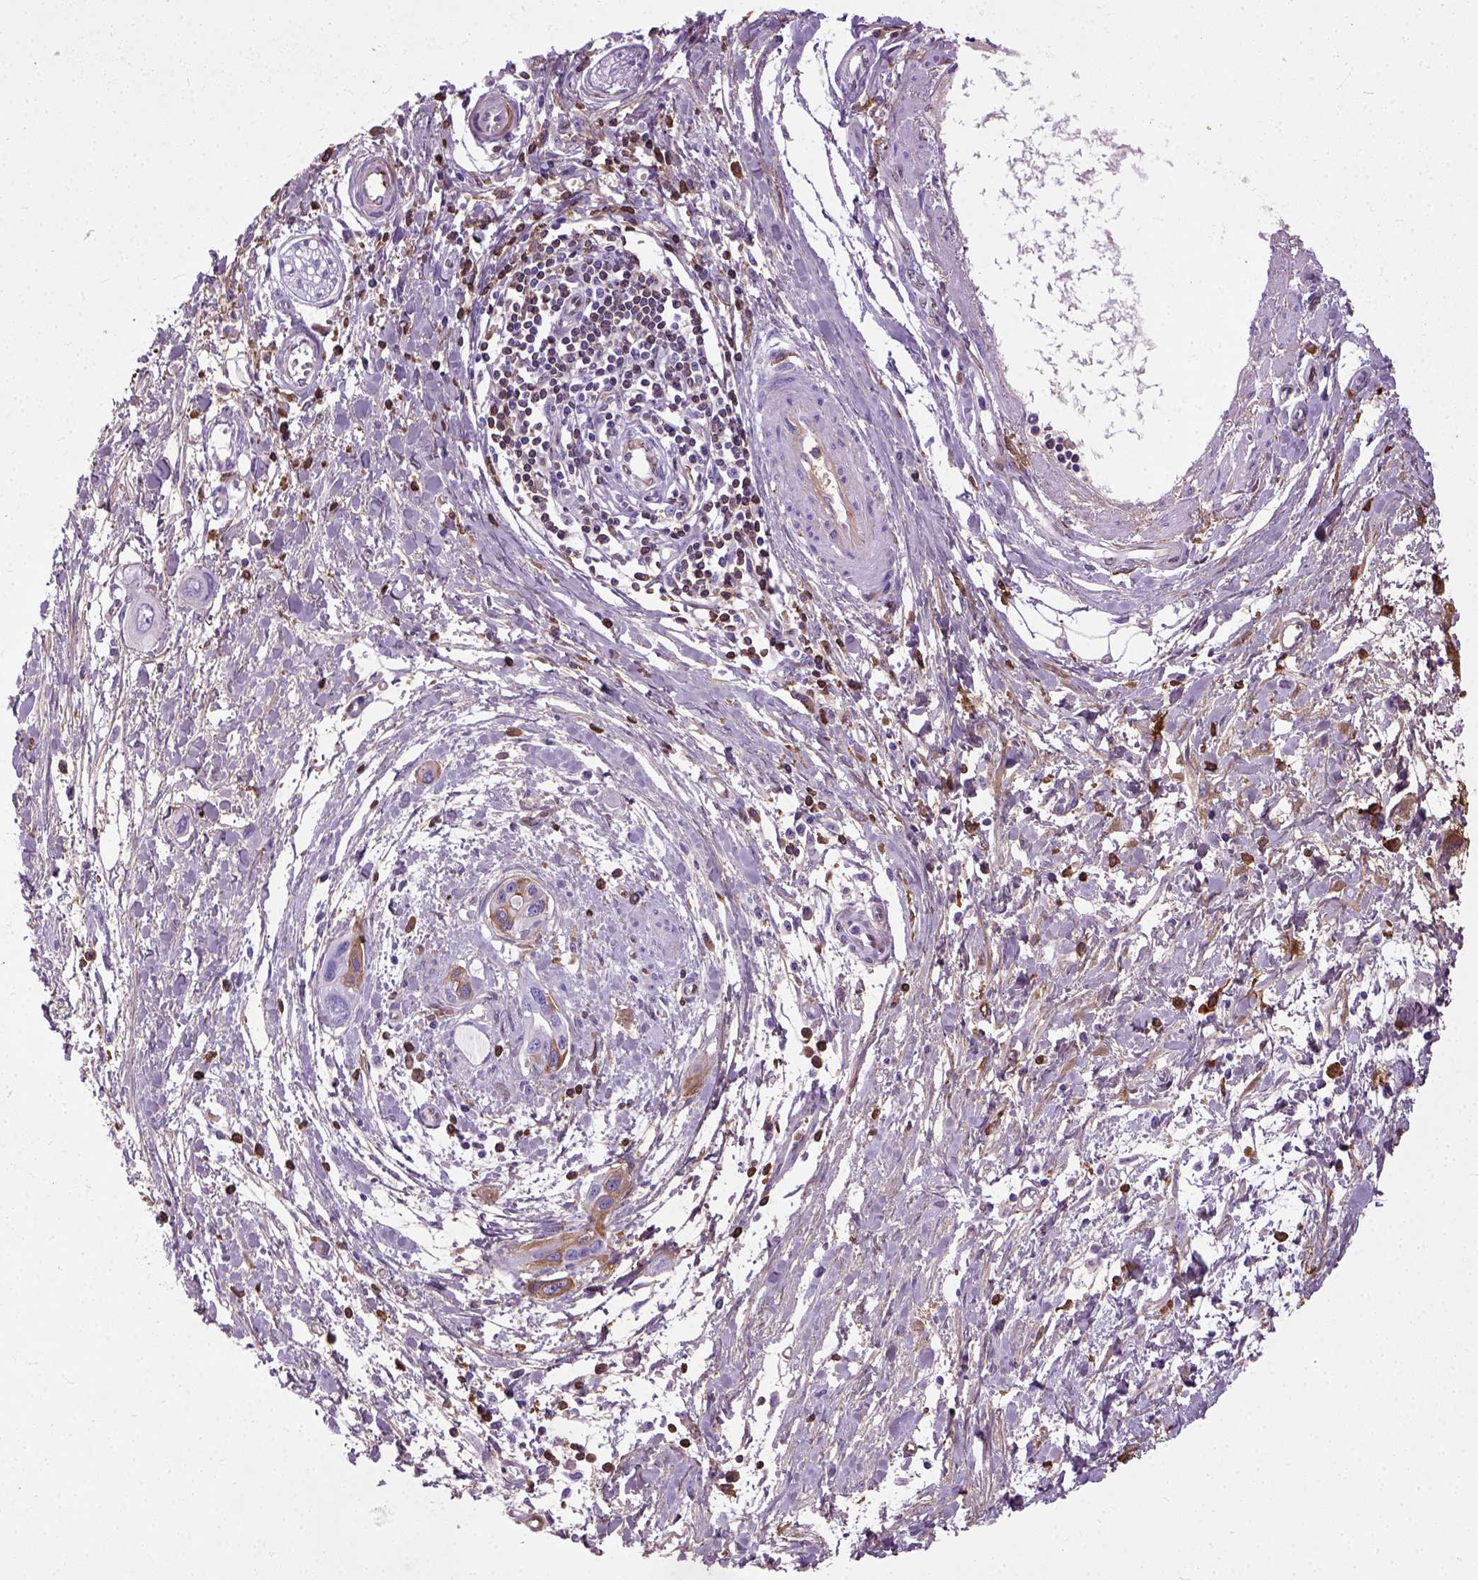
{"staining": {"intensity": "negative", "quantity": "none", "location": "none"}, "tissue": "pancreatic cancer", "cell_type": "Tumor cells", "image_type": "cancer", "snomed": [{"axis": "morphology", "description": "Adenocarcinoma, NOS"}, {"axis": "topography", "description": "Pancreas"}], "caption": "Immunohistochemical staining of human pancreatic cancer (adenocarcinoma) displays no significant staining in tumor cells.", "gene": "ADAMTS8", "patient": {"sex": "male", "age": 60}}